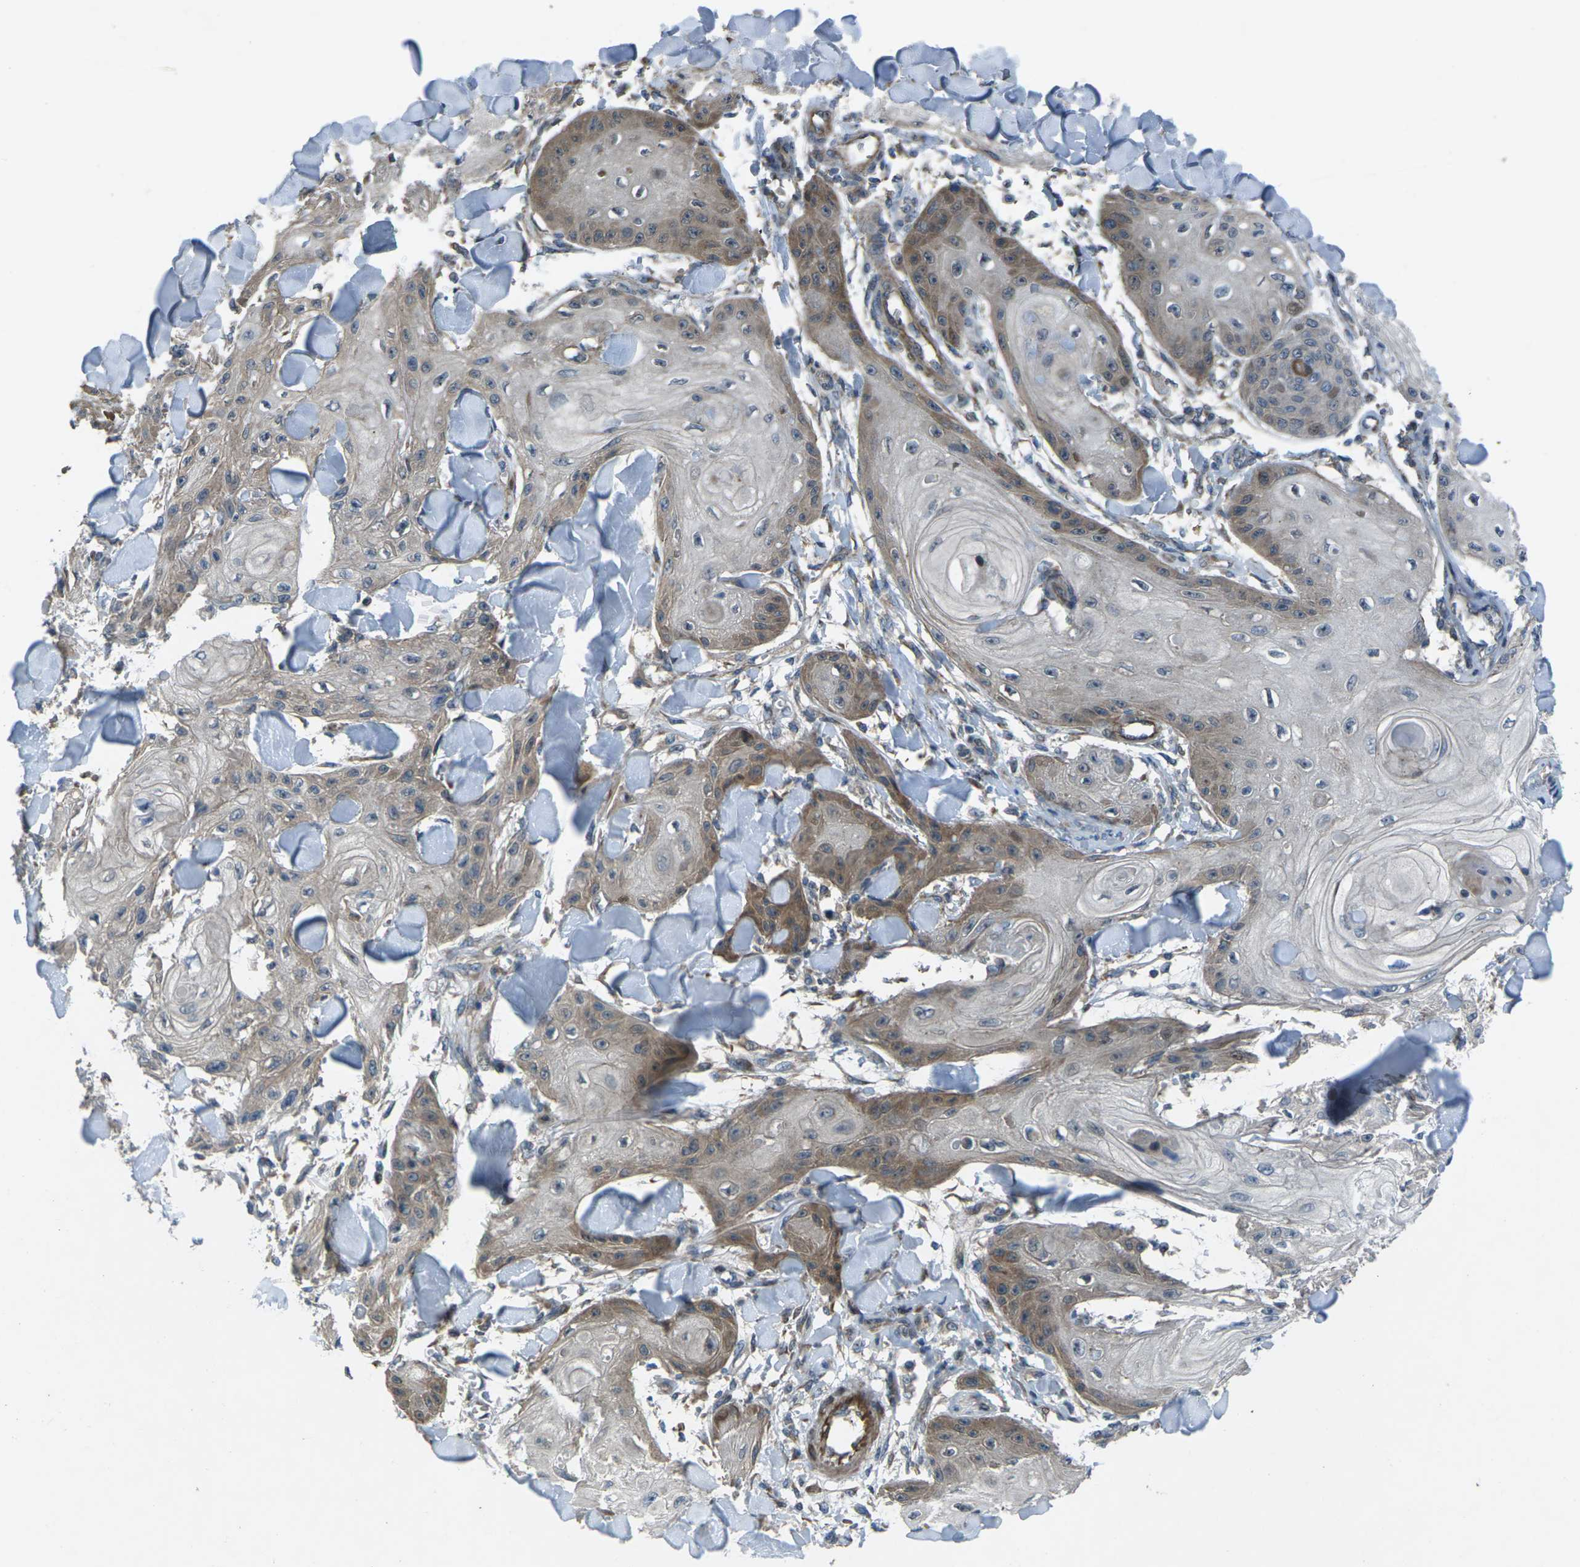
{"staining": {"intensity": "moderate", "quantity": "25%-75%", "location": "cytoplasmic/membranous"}, "tissue": "skin cancer", "cell_type": "Tumor cells", "image_type": "cancer", "snomed": [{"axis": "morphology", "description": "Squamous cell carcinoma, NOS"}, {"axis": "topography", "description": "Skin"}], "caption": "A photomicrograph of human squamous cell carcinoma (skin) stained for a protein exhibits moderate cytoplasmic/membranous brown staining in tumor cells. The protein of interest is stained brown, and the nuclei are stained in blue (DAB IHC with brightfield microscopy, high magnification).", "gene": "EDNRA", "patient": {"sex": "male", "age": 74}}